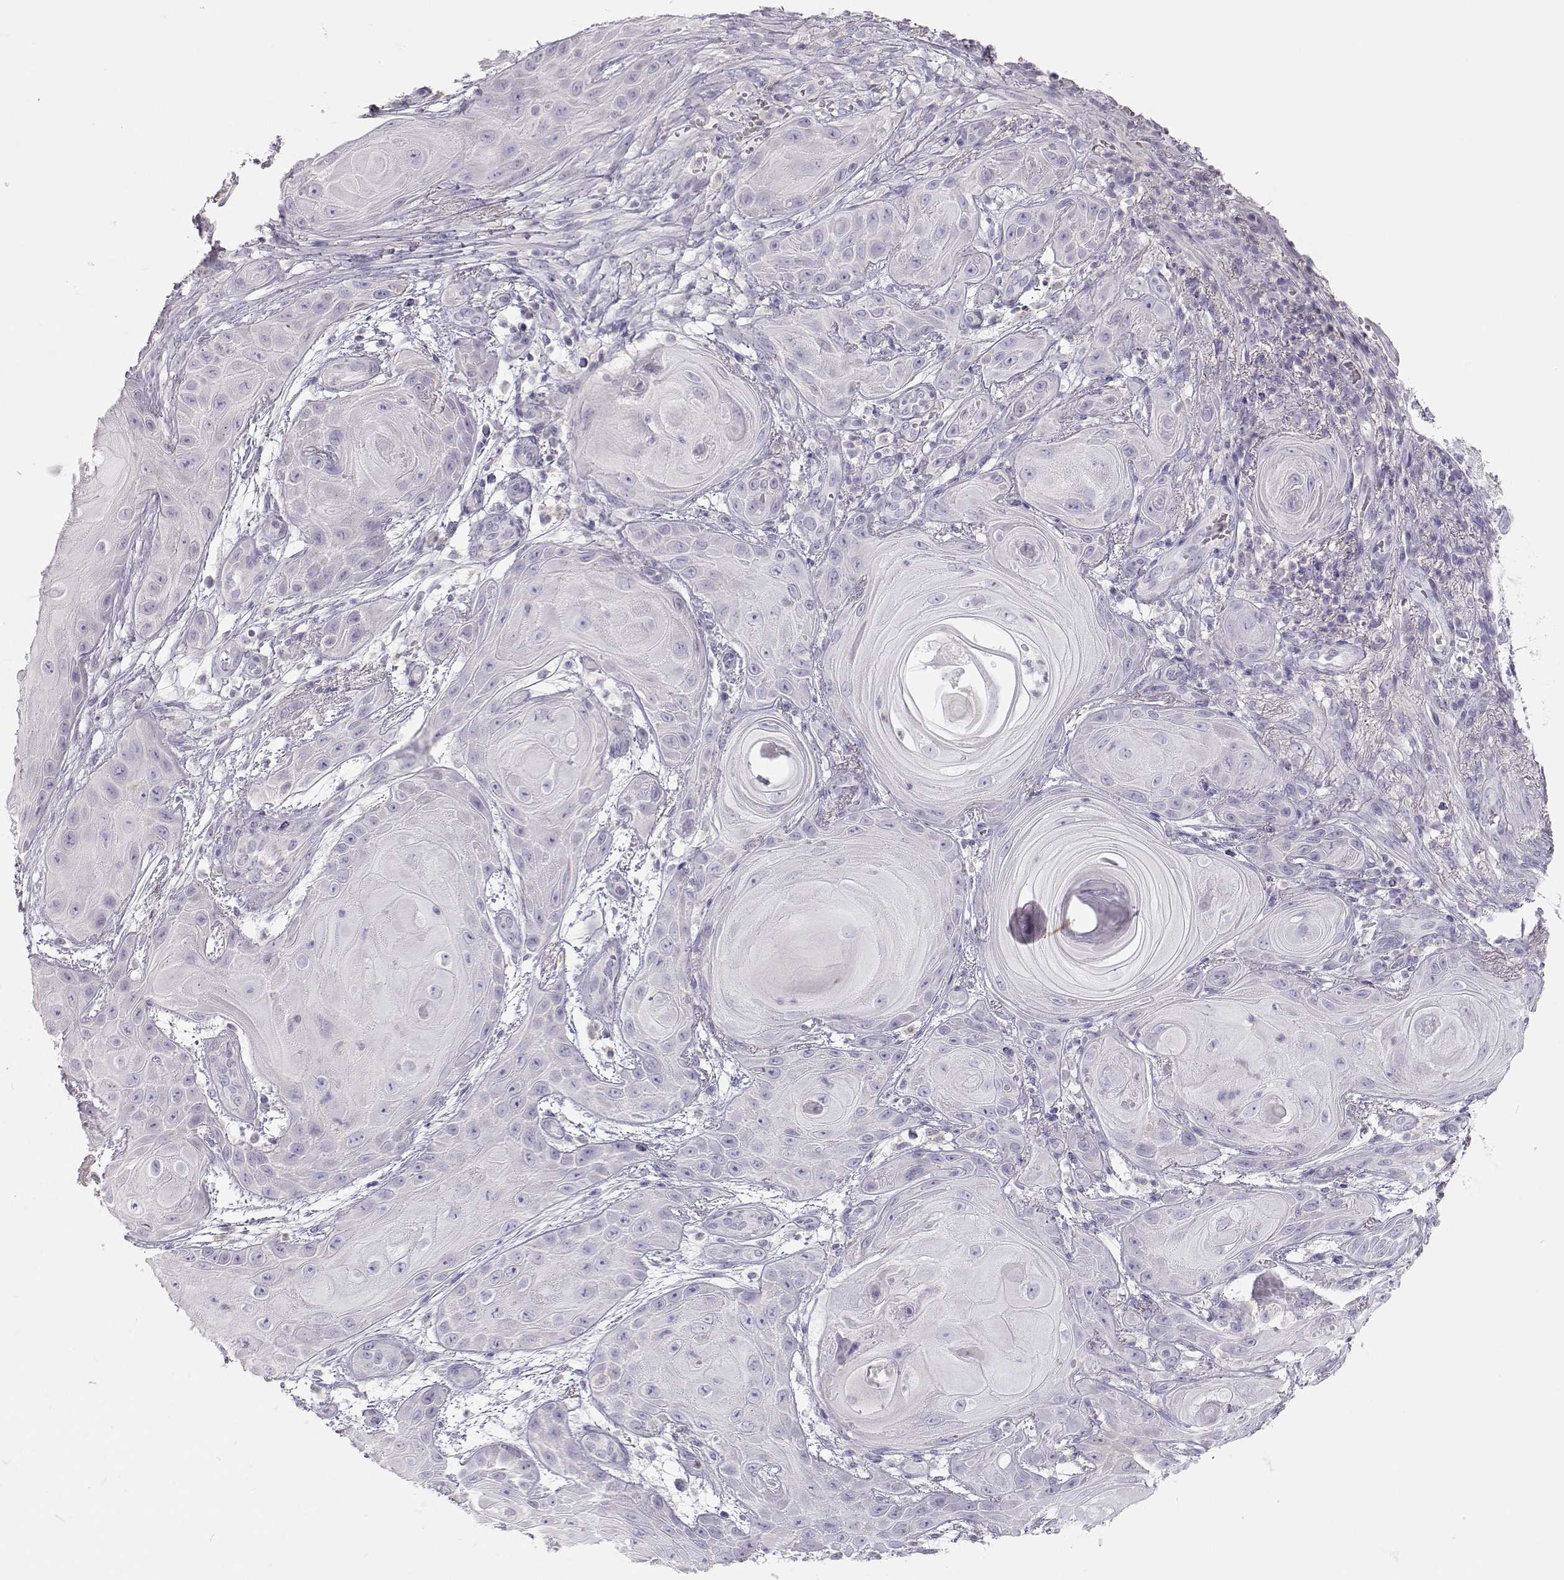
{"staining": {"intensity": "negative", "quantity": "none", "location": "none"}, "tissue": "skin cancer", "cell_type": "Tumor cells", "image_type": "cancer", "snomed": [{"axis": "morphology", "description": "Squamous cell carcinoma, NOS"}, {"axis": "topography", "description": "Skin"}], "caption": "This photomicrograph is of skin cancer (squamous cell carcinoma) stained with IHC to label a protein in brown with the nuclei are counter-stained blue. There is no staining in tumor cells. Nuclei are stained in blue.", "gene": "LEPR", "patient": {"sex": "male", "age": 62}}